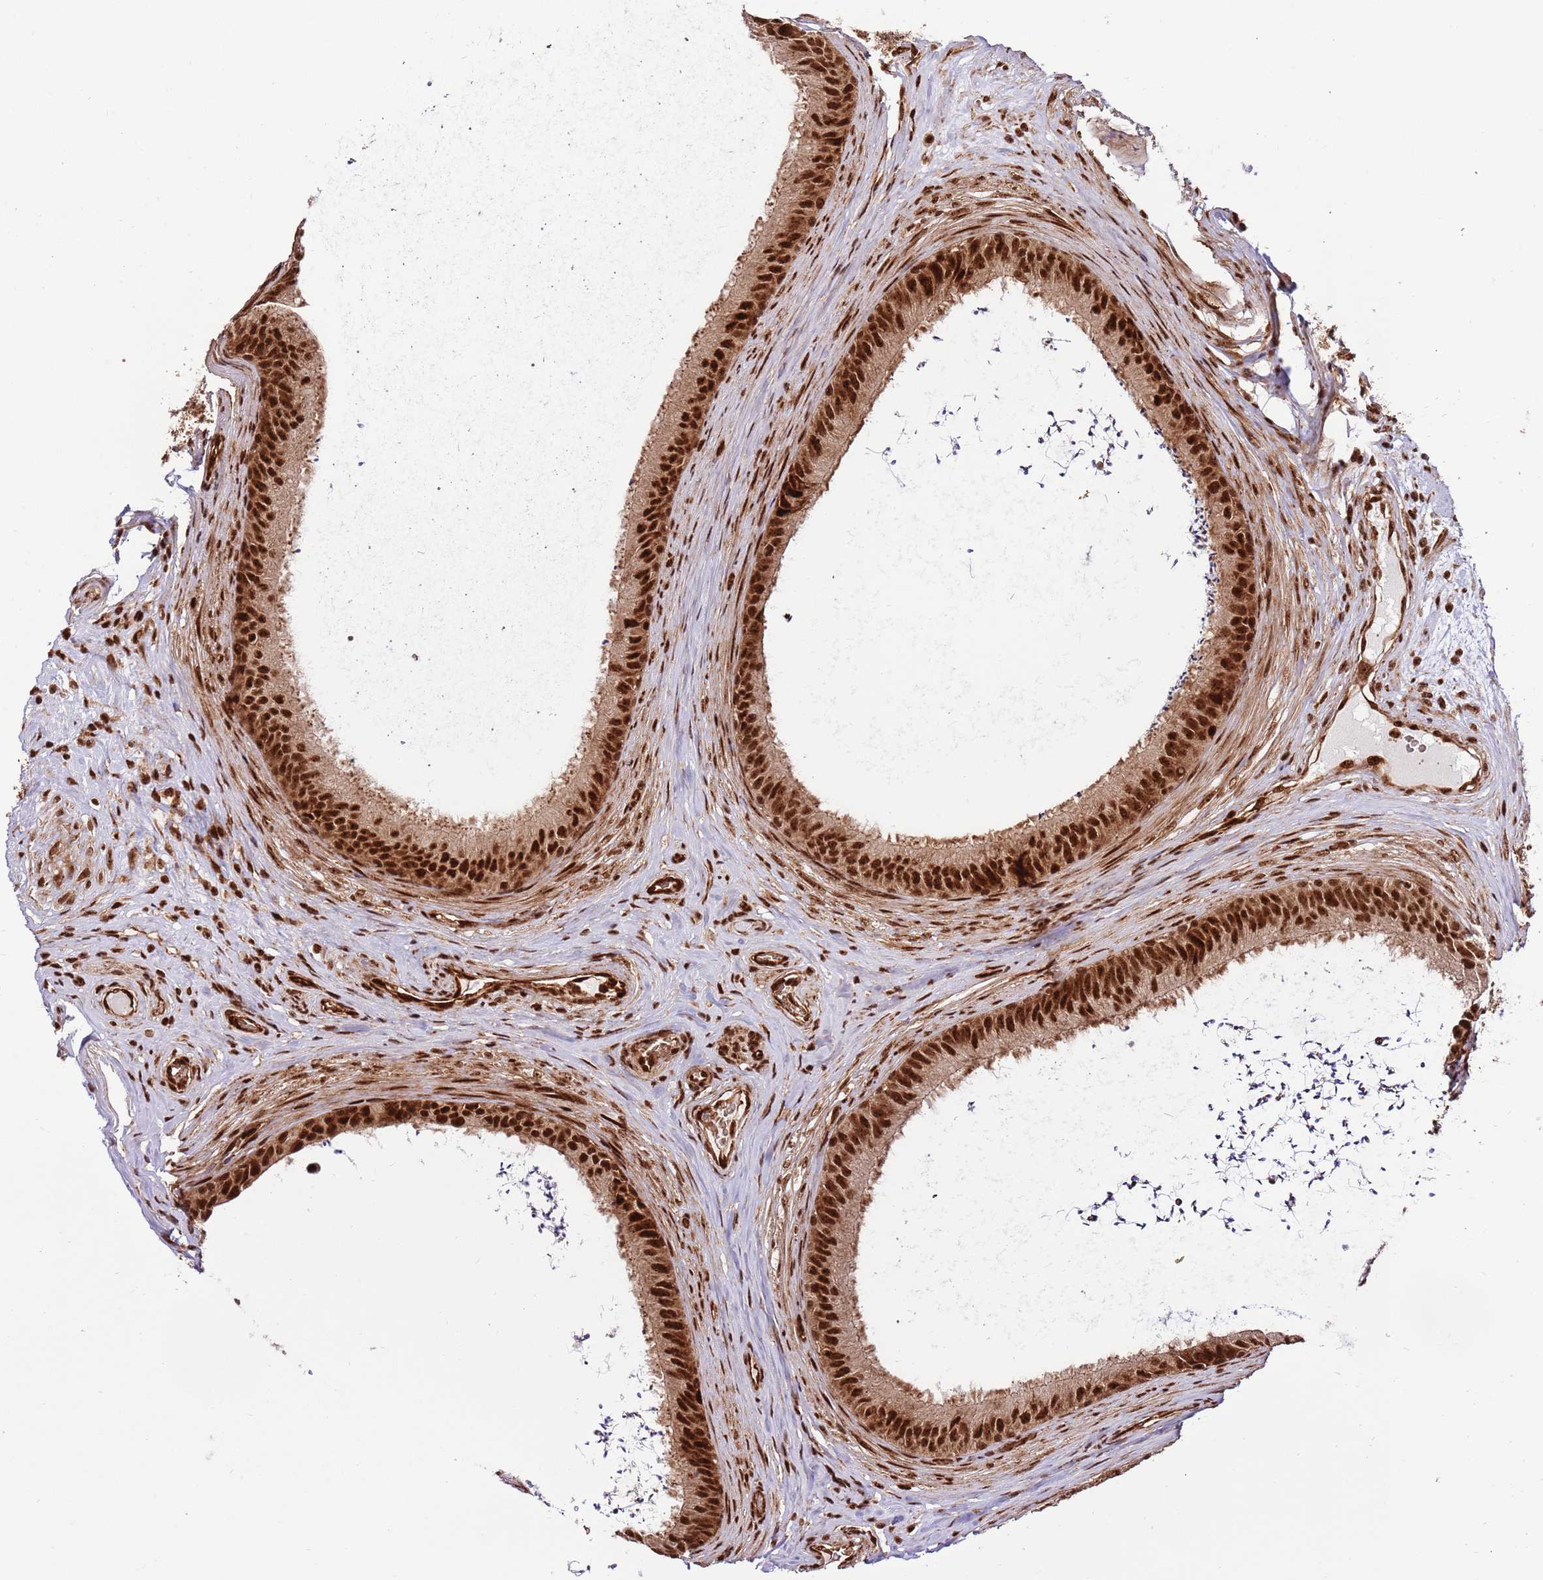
{"staining": {"intensity": "strong", "quantity": ">75%", "location": "cytoplasmic/membranous,nuclear"}, "tissue": "epididymis", "cell_type": "Glandular cells", "image_type": "normal", "snomed": [{"axis": "morphology", "description": "Normal tissue, NOS"}, {"axis": "topography", "description": "Testis"}, {"axis": "topography", "description": "Epididymis"}], "caption": "Epididymis stained with a brown dye shows strong cytoplasmic/membranous,nuclear positive positivity in about >75% of glandular cells.", "gene": "RIF1", "patient": {"sex": "male", "age": 41}}